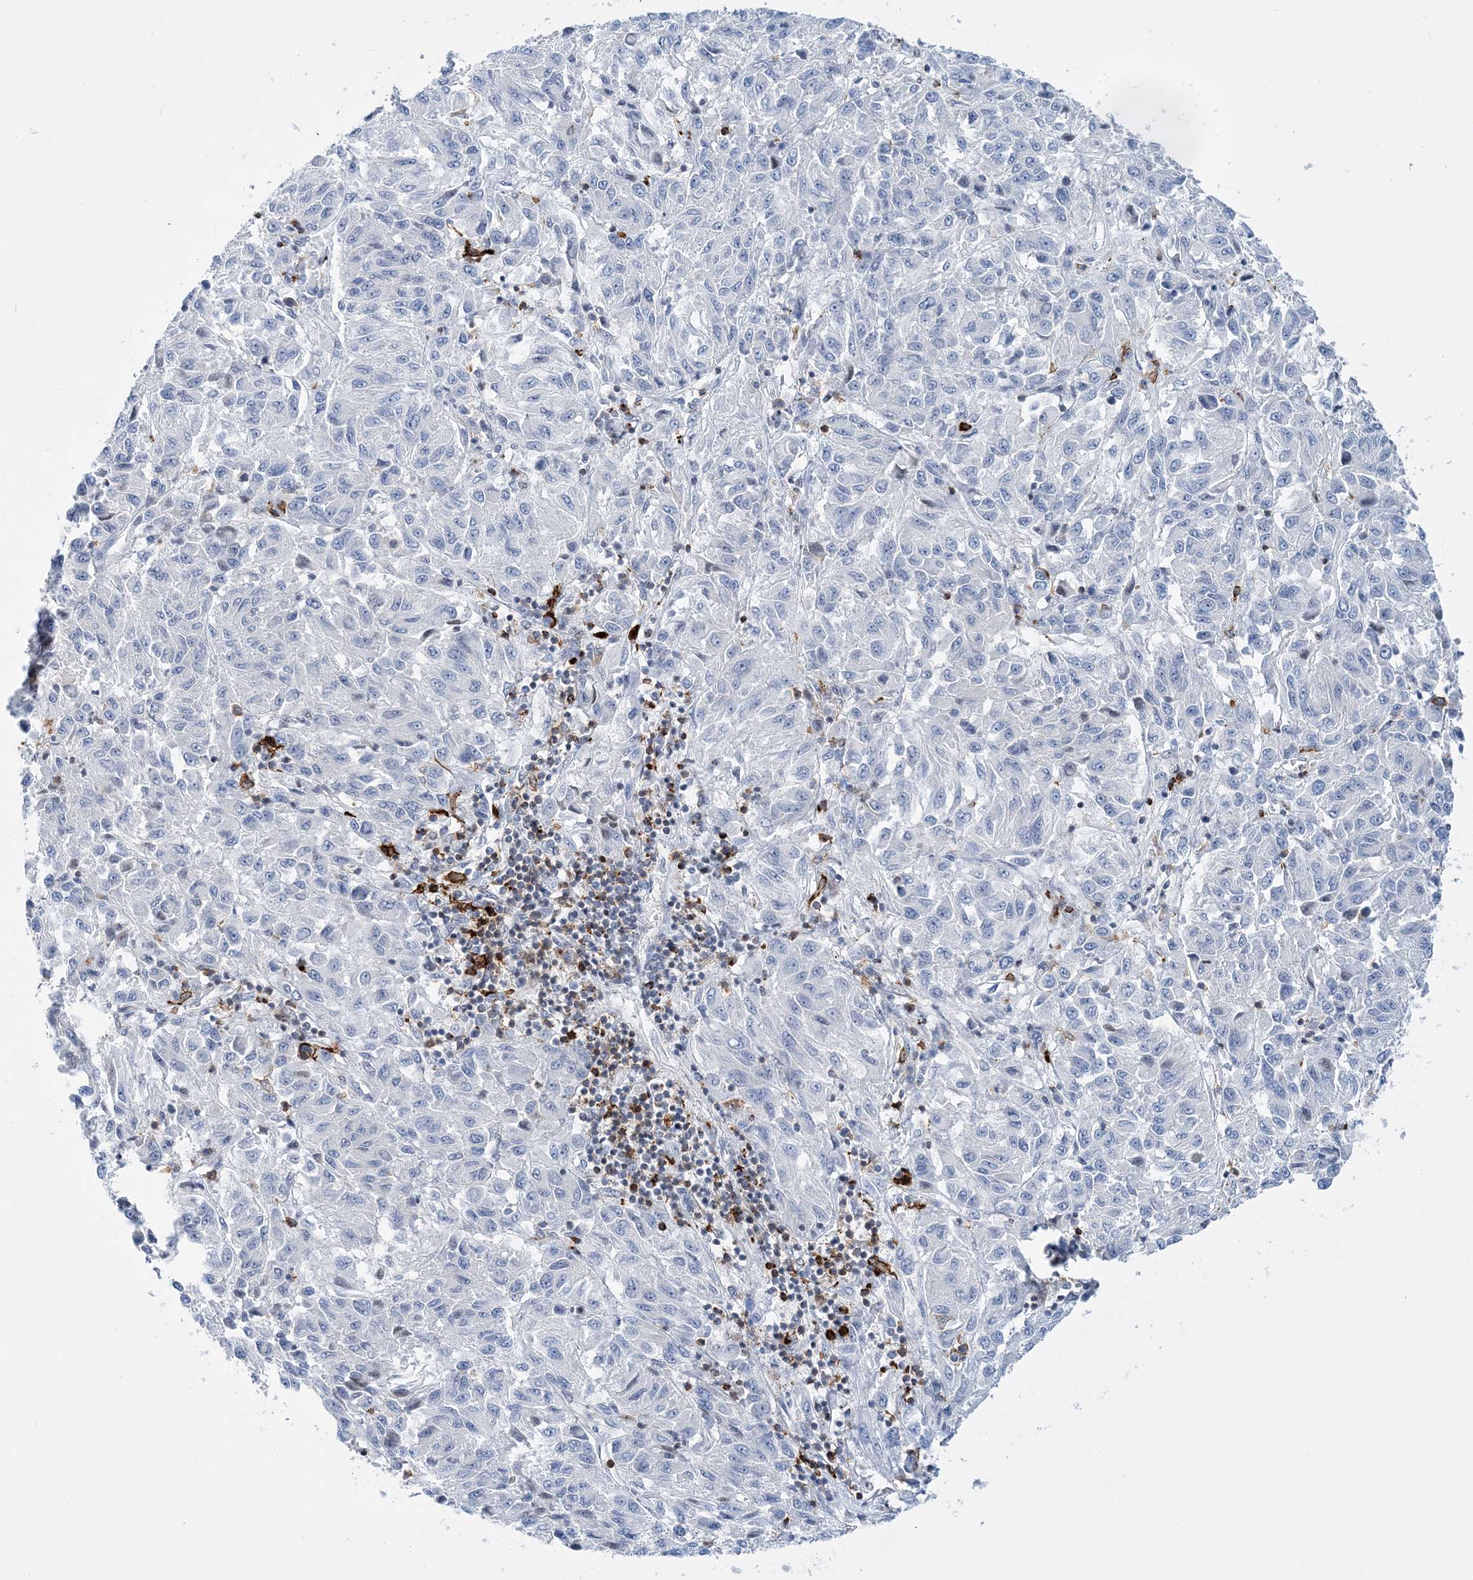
{"staining": {"intensity": "negative", "quantity": "none", "location": "none"}, "tissue": "melanoma", "cell_type": "Tumor cells", "image_type": "cancer", "snomed": [{"axis": "morphology", "description": "Malignant melanoma, Metastatic site"}, {"axis": "topography", "description": "Lung"}], "caption": "Protein analysis of melanoma reveals no significant staining in tumor cells. (Stains: DAB (3,3'-diaminobenzidine) IHC with hematoxylin counter stain, Microscopy: brightfield microscopy at high magnification).", "gene": "PRMT9", "patient": {"sex": "male", "age": 64}}